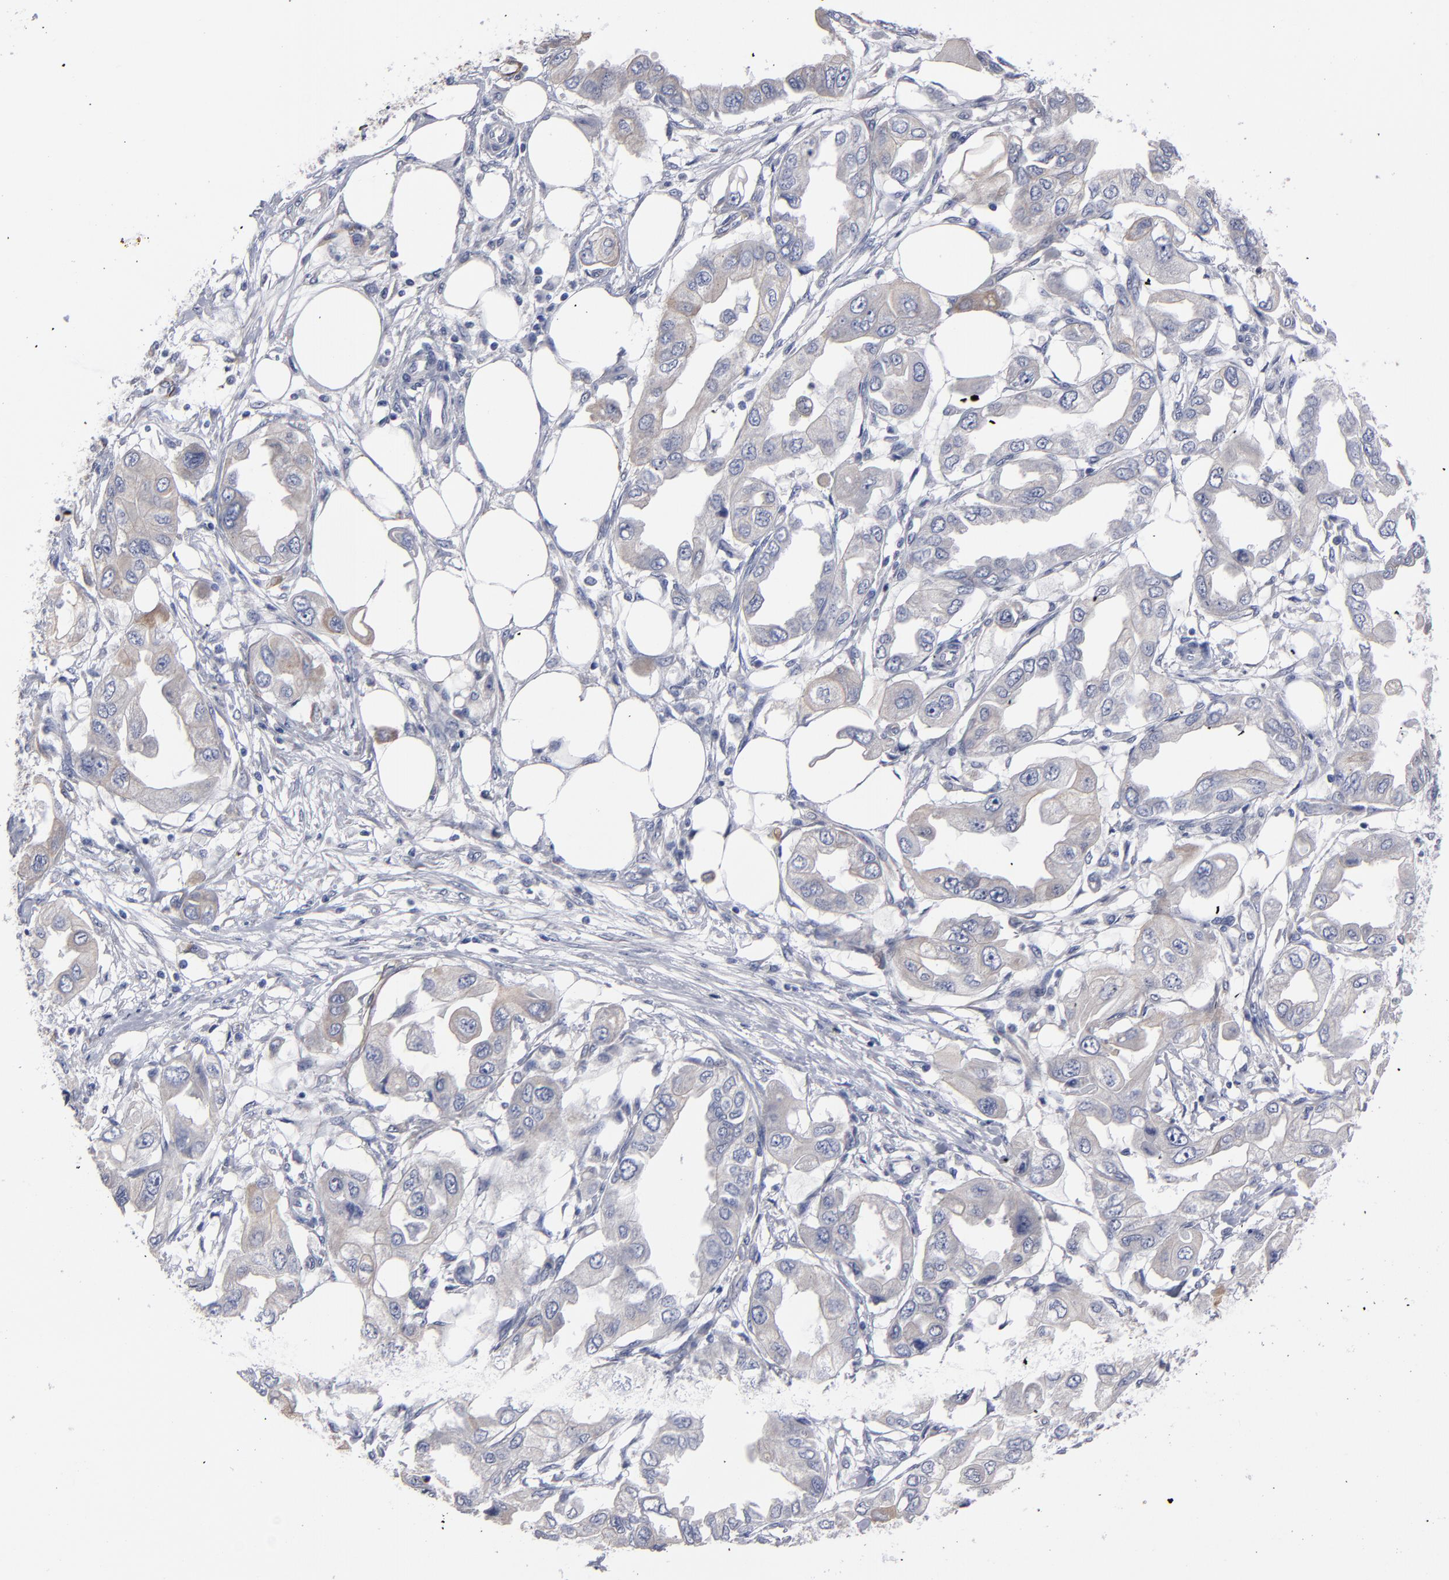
{"staining": {"intensity": "weak", "quantity": "25%-75%", "location": "cytoplasmic/membranous"}, "tissue": "endometrial cancer", "cell_type": "Tumor cells", "image_type": "cancer", "snomed": [{"axis": "morphology", "description": "Adenocarcinoma, NOS"}, {"axis": "topography", "description": "Endometrium"}], "caption": "An immunohistochemistry histopathology image of neoplastic tissue is shown. Protein staining in brown highlights weak cytoplasmic/membranous positivity in adenocarcinoma (endometrial) within tumor cells.", "gene": "ZNF175", "patient": {"sex": "female", "age": 67}}